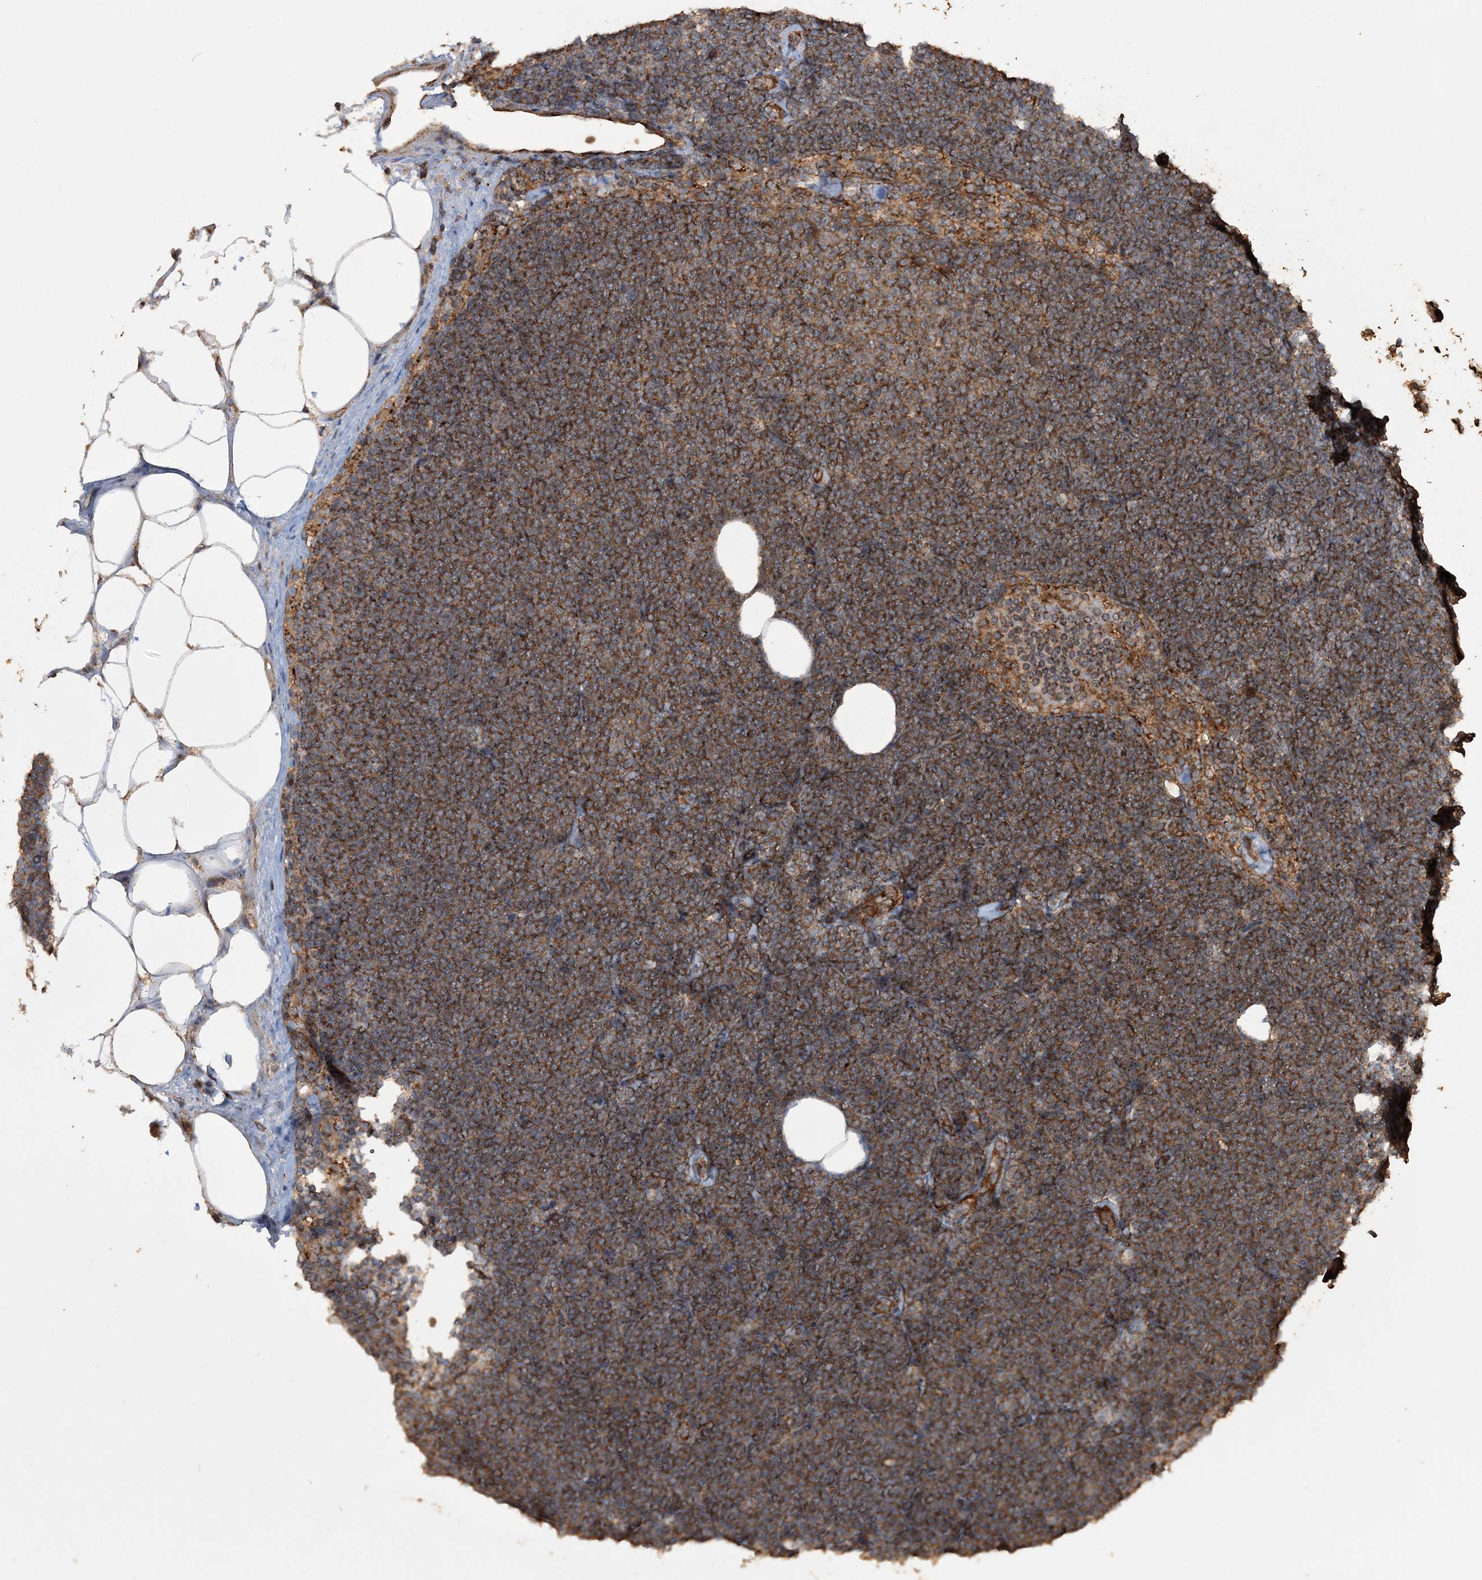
{"staining": {"intensity": "strong", "quantity": ">75%", "location": "cytoplasmic/membranous"}, "tissue": "lymphoma", "cell_type": "Tumor cells", "image_type": "cancer", "snomed": [{"axis": "morphology", "description": "Malignant lymphoma, non-Hodgkin's type, Low grade"}, {"axis": "topography", "description": "Lymph node"}], "caption": "A brown stain highlights strong cytoplasmic/membranous expression of a protein in lymphoma tumor cells. Using DAB (3,3'-diaminobenzidine) (brown) and hematoxylin (blue) stains, captured at high magnification using brightfield microscopy.", "gene": "TTC7A", "patient": {"sex": "female", "age": 53}}